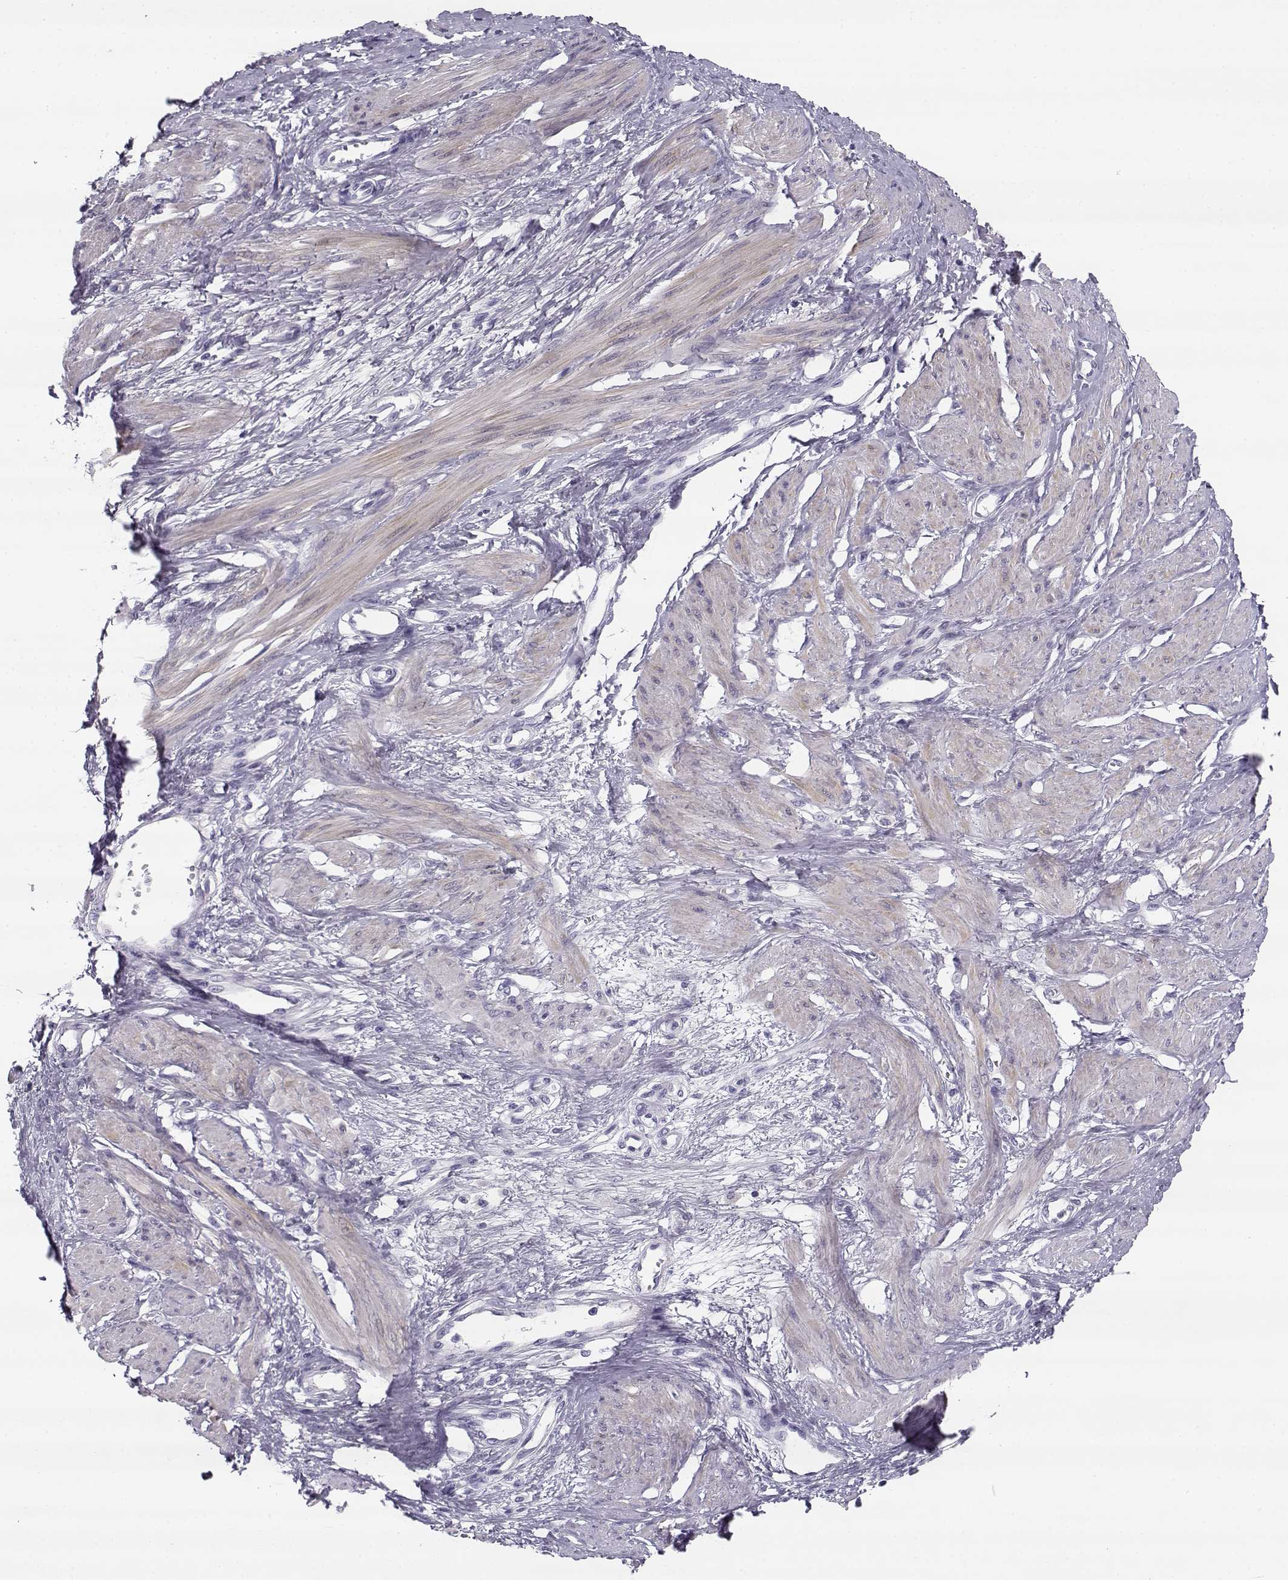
{"staining": {"intensity": "moderate", "quantity": "25%-75%", "location": "cytoplasmic/membranous"}, "tissue": "smooth muscle", "cell_type": "Smooth muscle cells", "image_type": "normal", "snomed": [{"axis": "morphology", "description": "Normal tissue, NOS"}, {"axis": "topography", "description": "Smooth muscle"}, {"axis": "topography", "description": "Uterus"}], "caption": "Smooth muscle cells exhibit medium levels of moderate cytoplasmic/membranous positivity in about 25%-75% of cells in normal human smooth muscle.", "gene": "CREB3L3", "patient": {"sex": "female", "age": 39}}